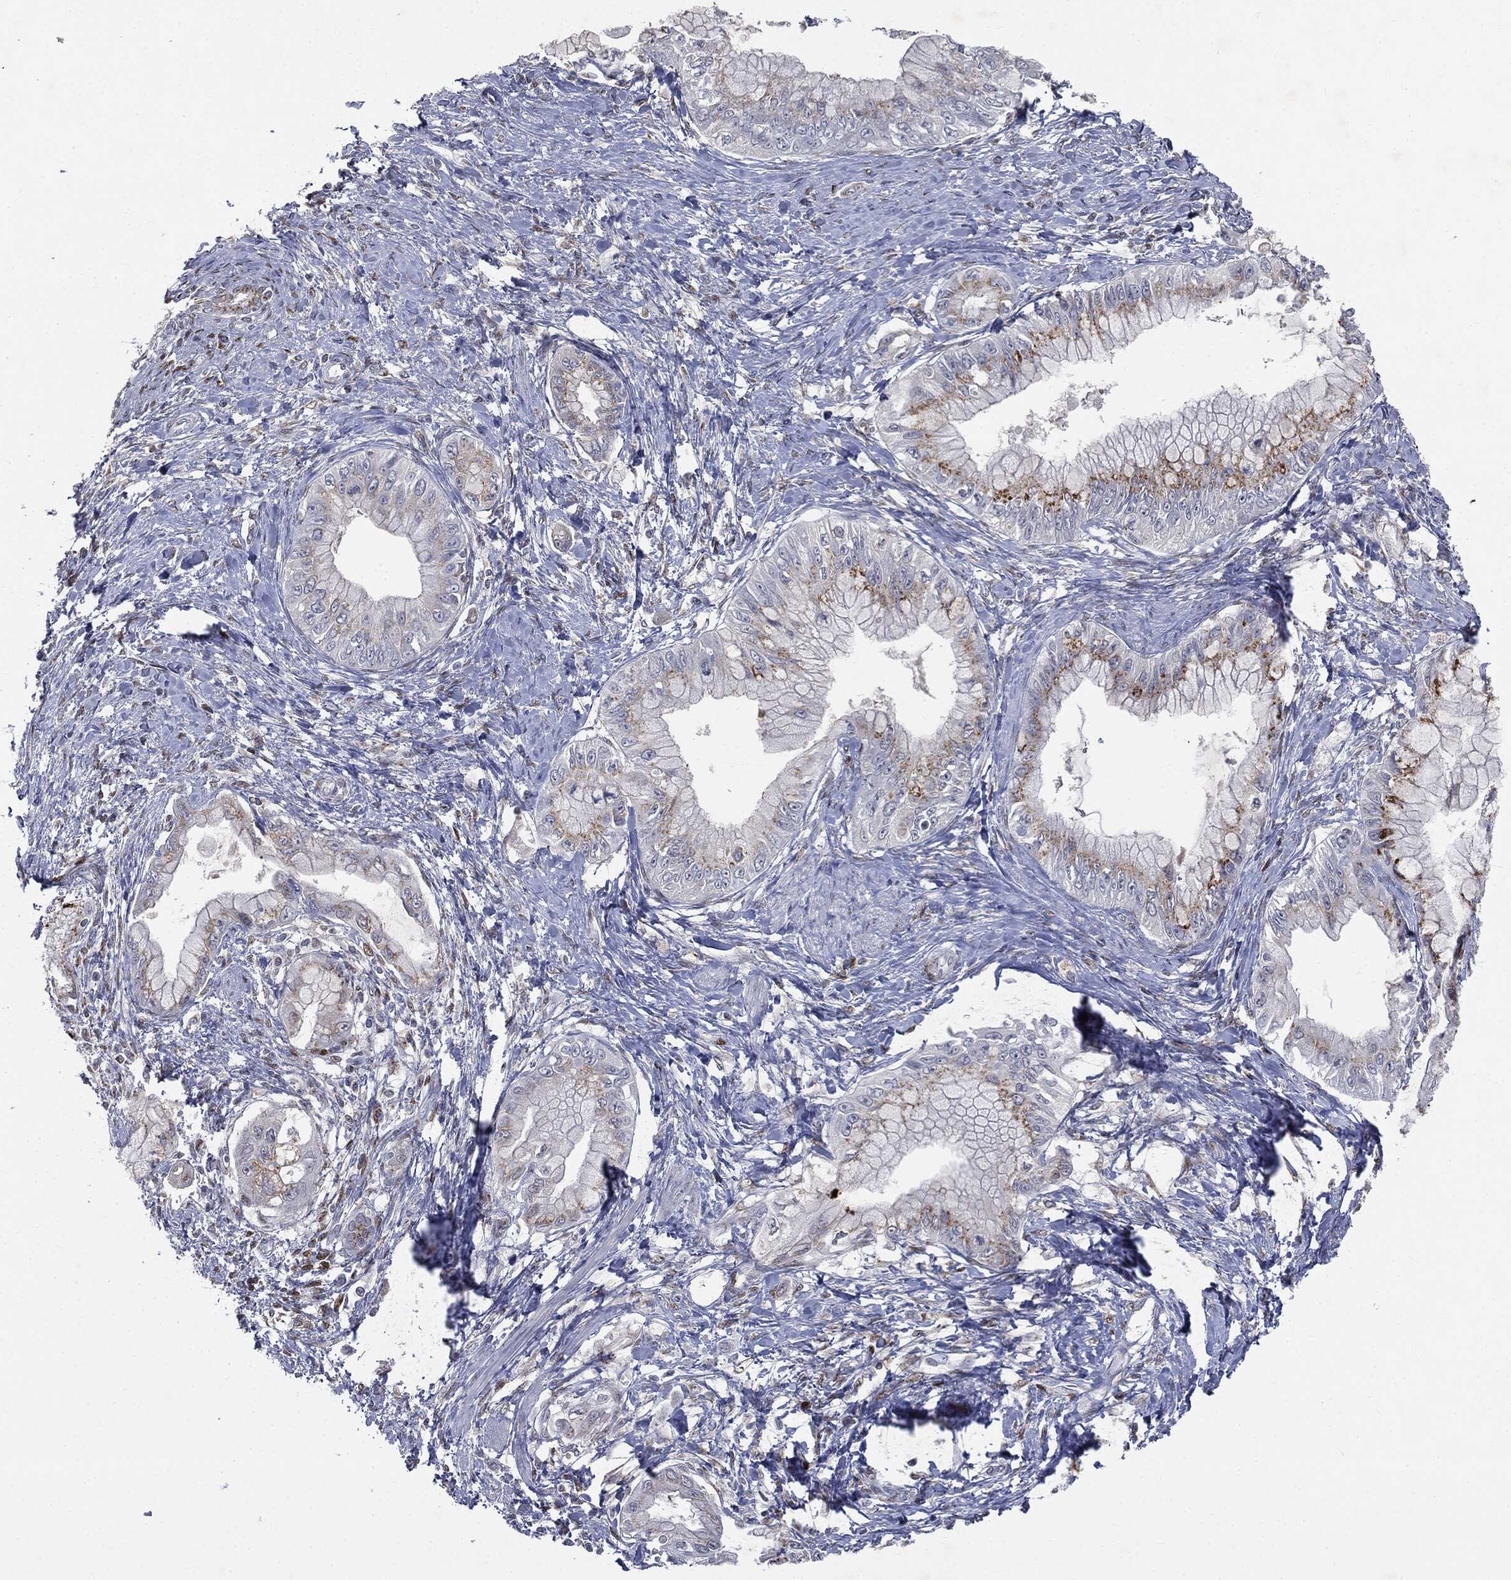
{"staining": {"intensity": "moderate", "quantity": "25%-75%", "location": "cytoplasmic/membranous"}, "tissue": "pancreatic cancer", "cell_type": "Tumor cells", "image_type": "cancer", "snomed": [{"axis": "morphology", "description": "Adenocarcinoma, NOS"}, {"axis": "topography", "description": "Pancreas"}], "caption": "Immunohistochemical staining of adenocarcinoma (pancreatic) demonstrates medium levels of moderate cytoplasmic/membranous positivity in about 25%-75% of tumor cells.", "gene": "CASD1", "patient": {"sex": "male", "age": 48}}